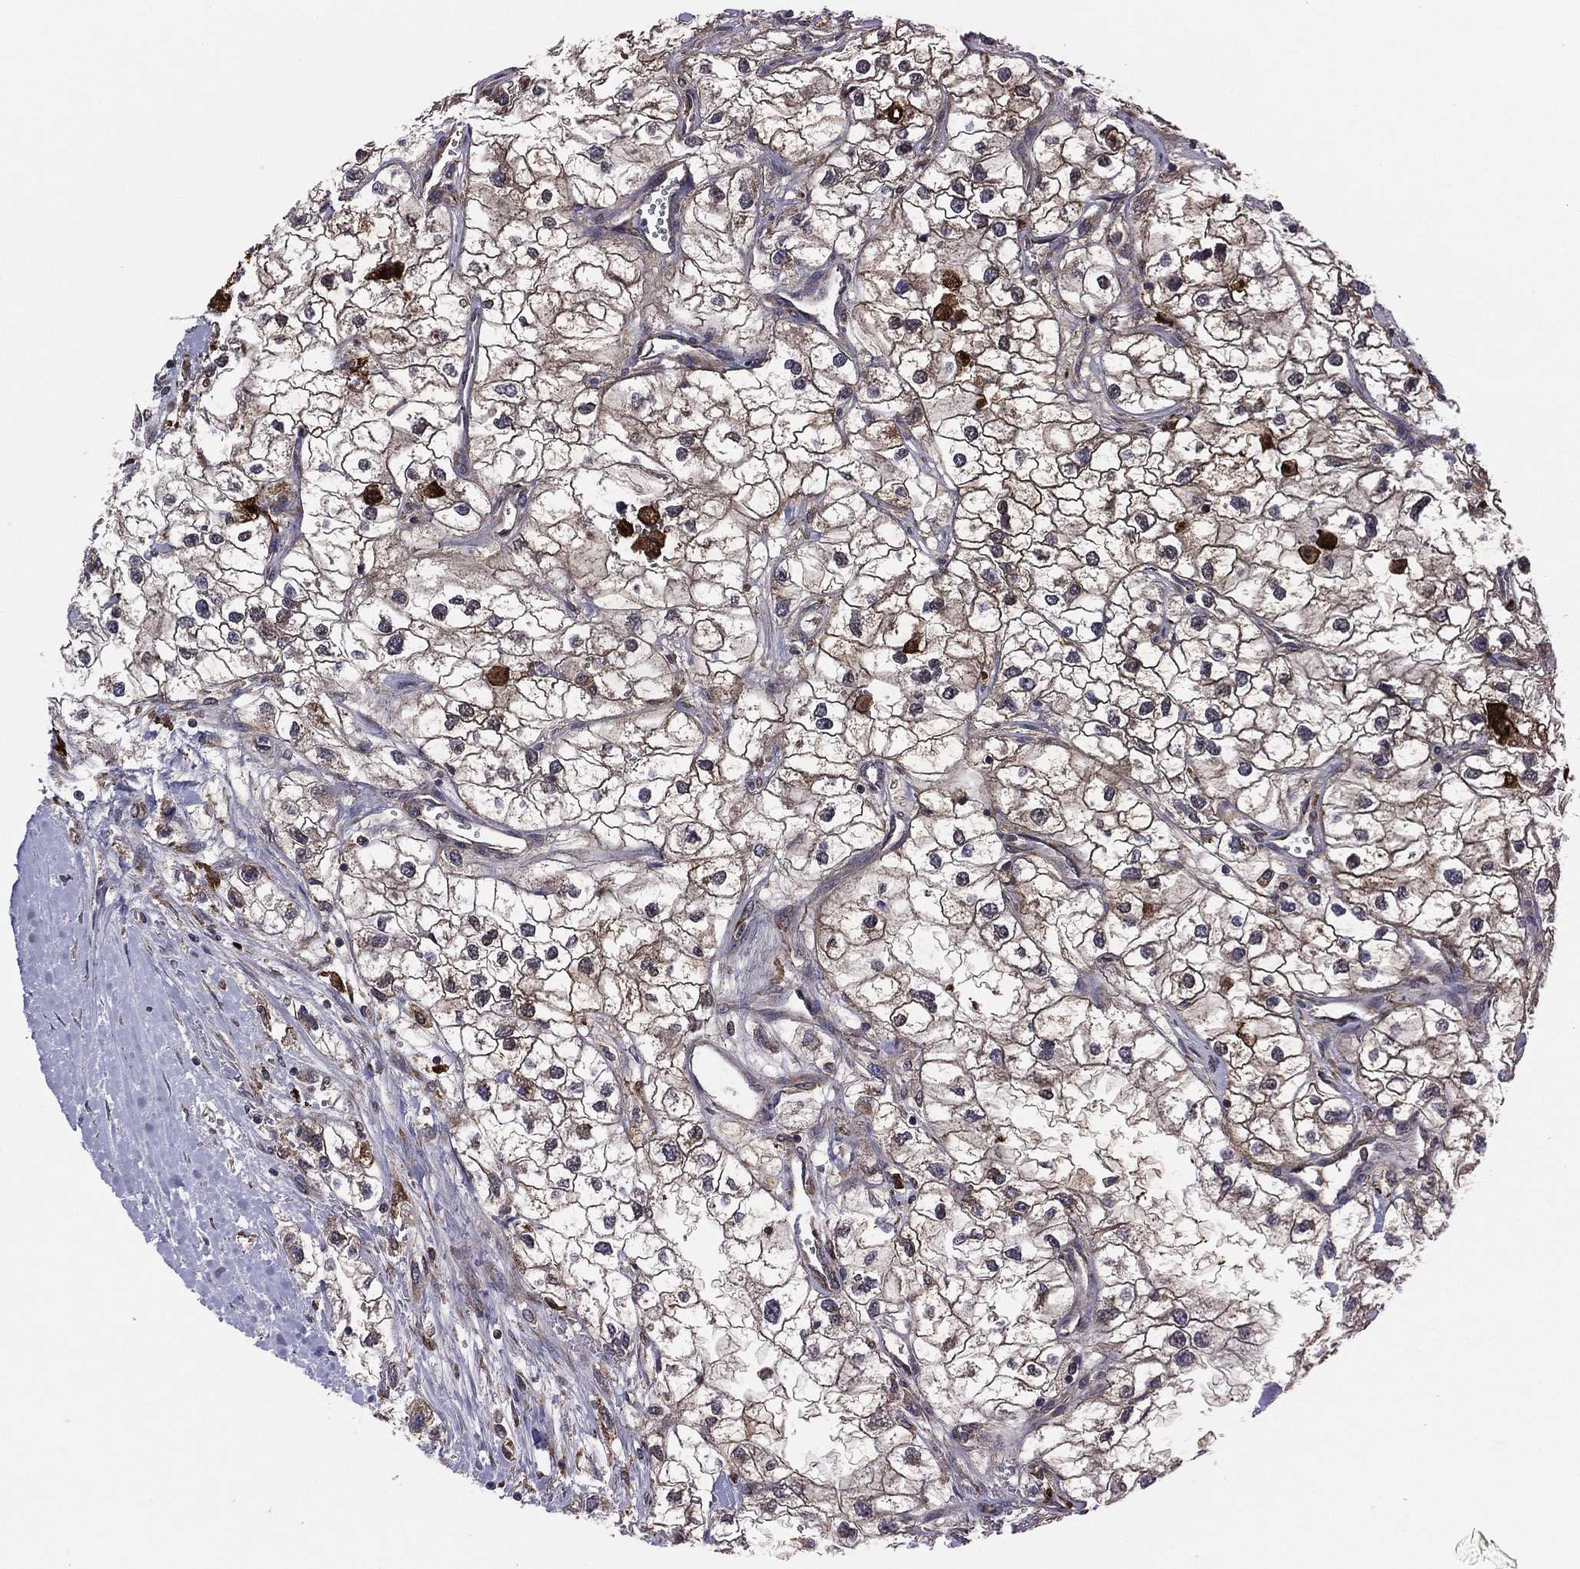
{"staining": {"intensity": "moderate", "quantity": "<25%", "location": "cytoplasmic/membranous"}, "tissue": "renal cancer", "cell_type": "Tumor cells", "image_type": "cancer", "snomed": [{"axis": "morphology", "description": "Adenocarcinoma, NOS"}, {"axis": "topography", "description": "Kidney"}], "caption": "Brown immunohistochemical staining in renal adenocarcinoma exhibits moderate cytoplasmic/membranous positivity in about <25% of tumor cells.", "gene": "C2orf76", "patient": {"sex": "male", "age": 59}}